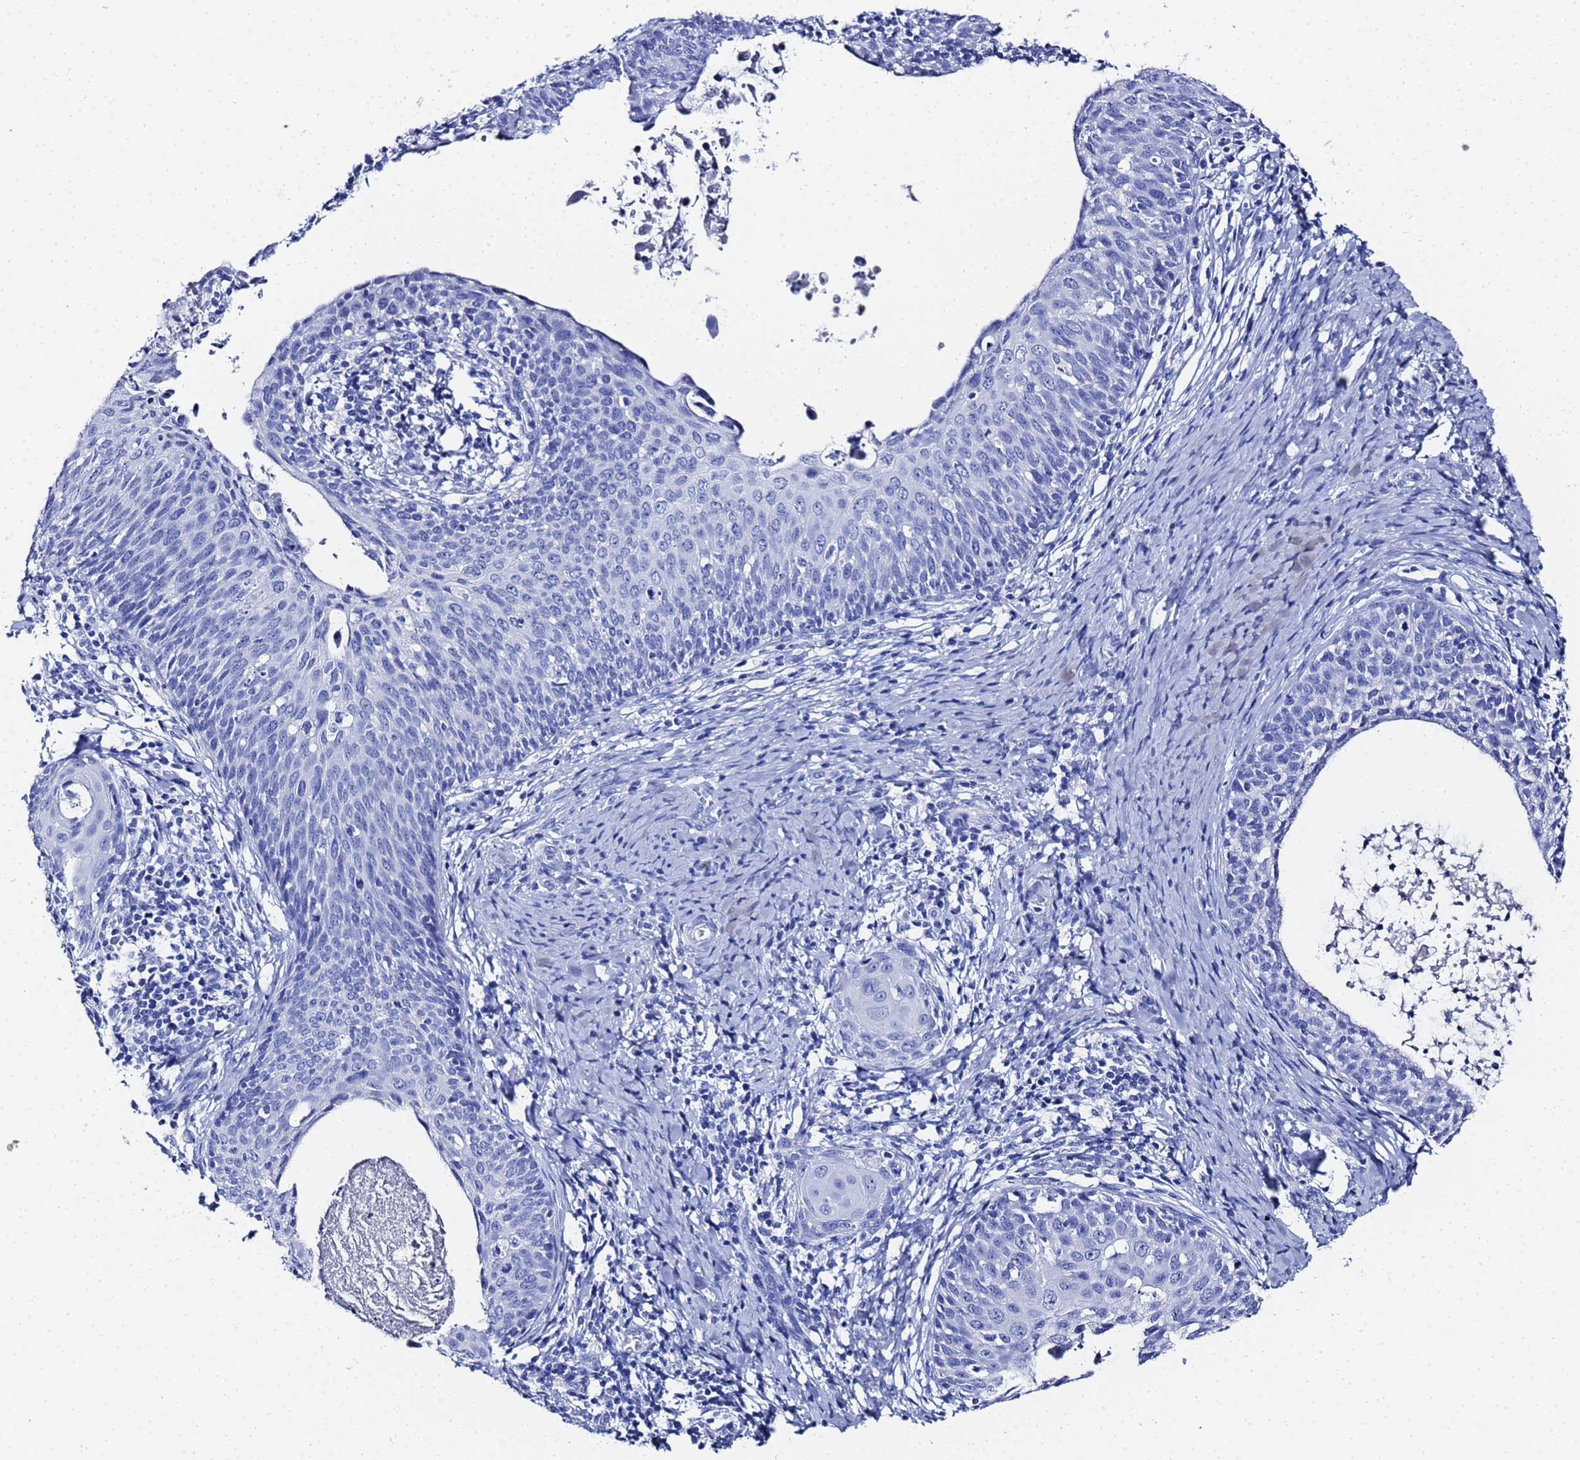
{"staining": {"intensity": "negative", "quantity": "none", "location": "none"}, "tissue": "cervical cancer", "cell_type": "Tumor cells", "image_type": "cancer", "snomed": [{"axis": "morphology", "description": "Squamous cell carcinoma, NOS"}, {"axis": "topography", "description": "Cervix"}], "caption": "Tumor cells show no significant positivity in squamous cell carcinoma (cervical).", "gene": "GGT1", "patient": {"sex": "female", "age": 52}}